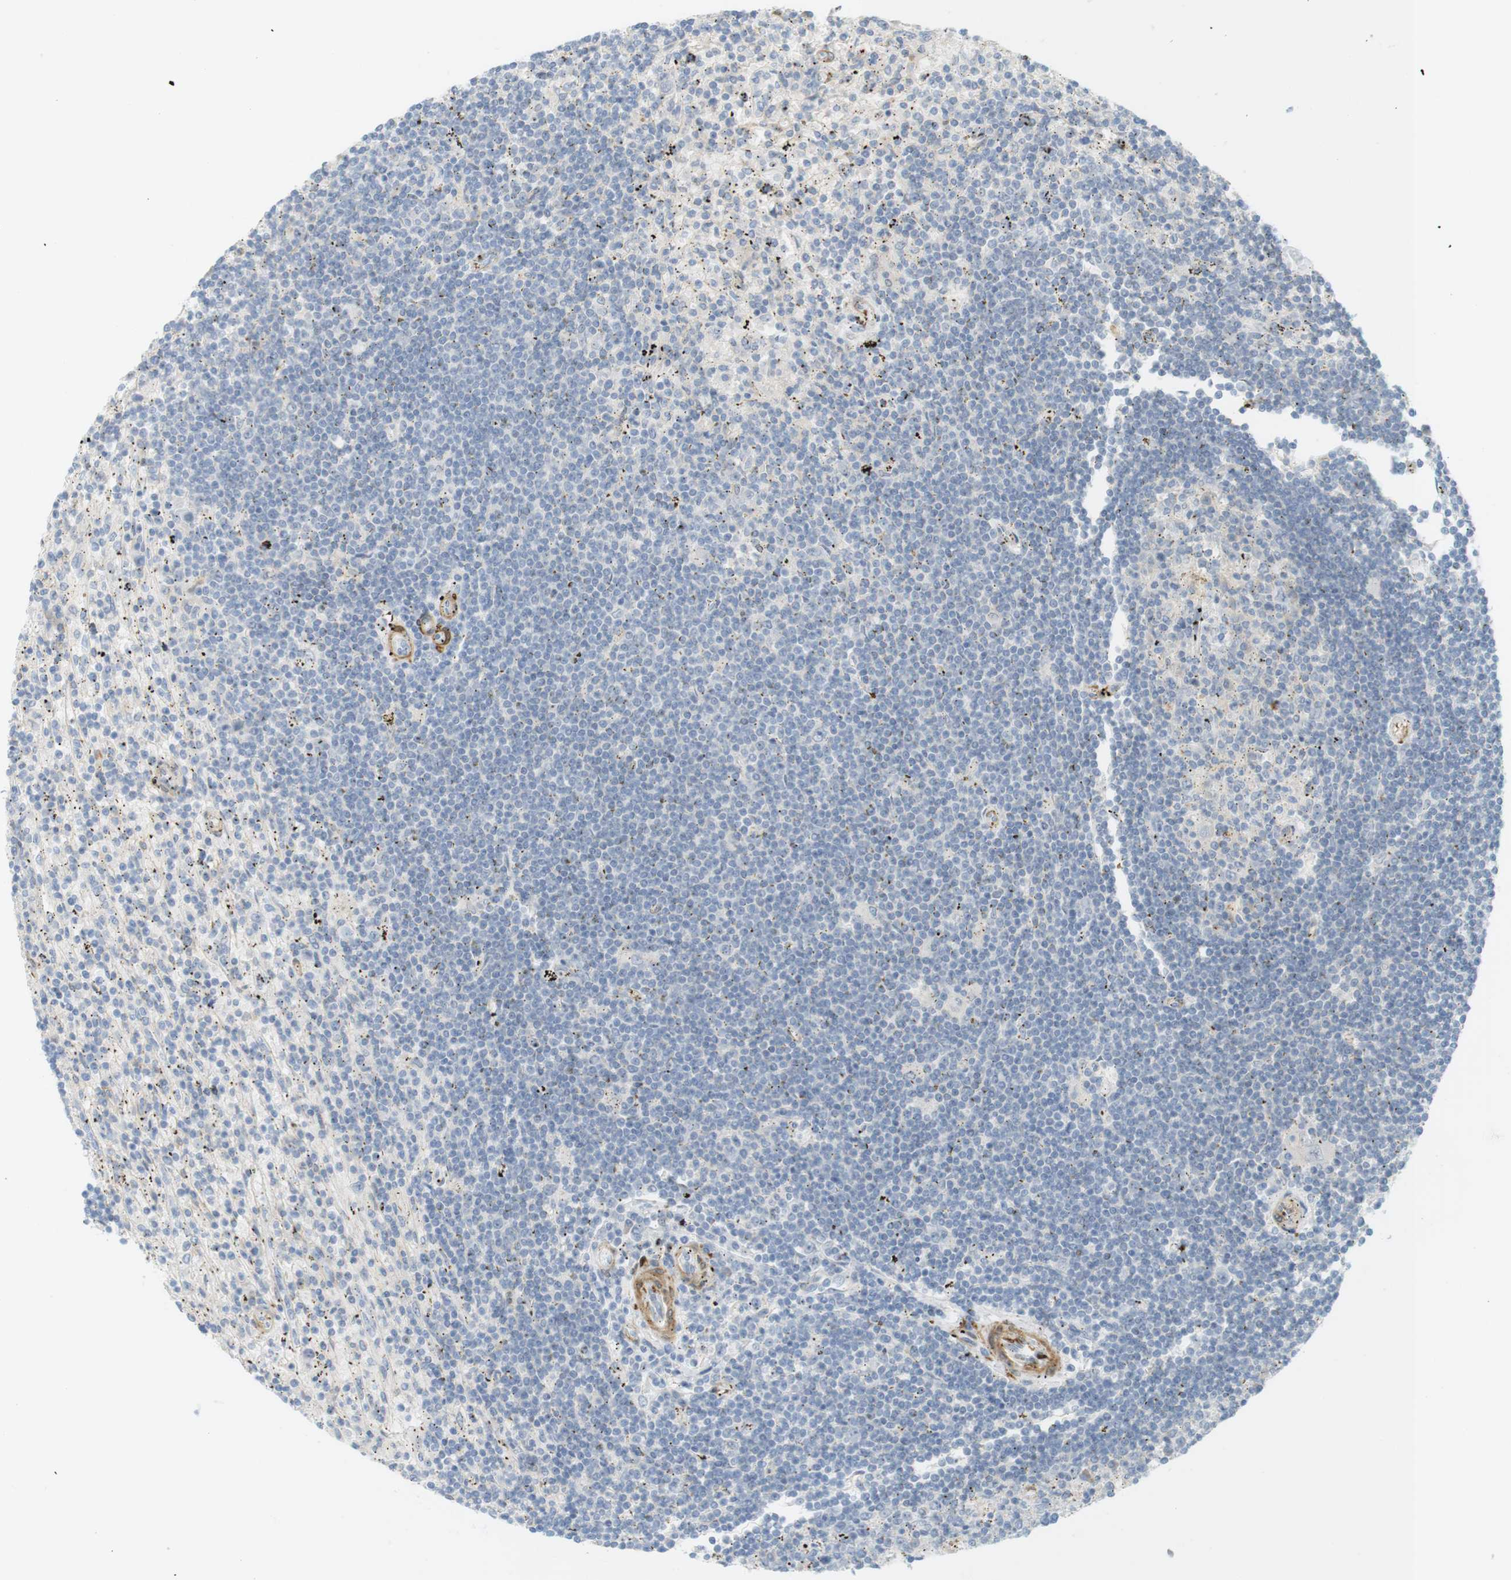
{"staining": {"intensity": "negative", "quantity": "none", "location": "none"}, "tissue": "lymphoma", "cell_type": "Tumor cells", "image_type": "cancer", "snomed": [{"axis": "morphology", "description": "Malignant lymphoma, non-Hodgkin's type, Low grade"}, {"axis": "topography", "description": "Spleen"}], "caption": "This is an immunohistochemistry (IHC) micrograph of low-grade malignant lymphoma, non-Hodgkin's type. There is no expression in tumor cells.", "gene": "PDE3A", "patient": {"sex": "male", "age": 76}}